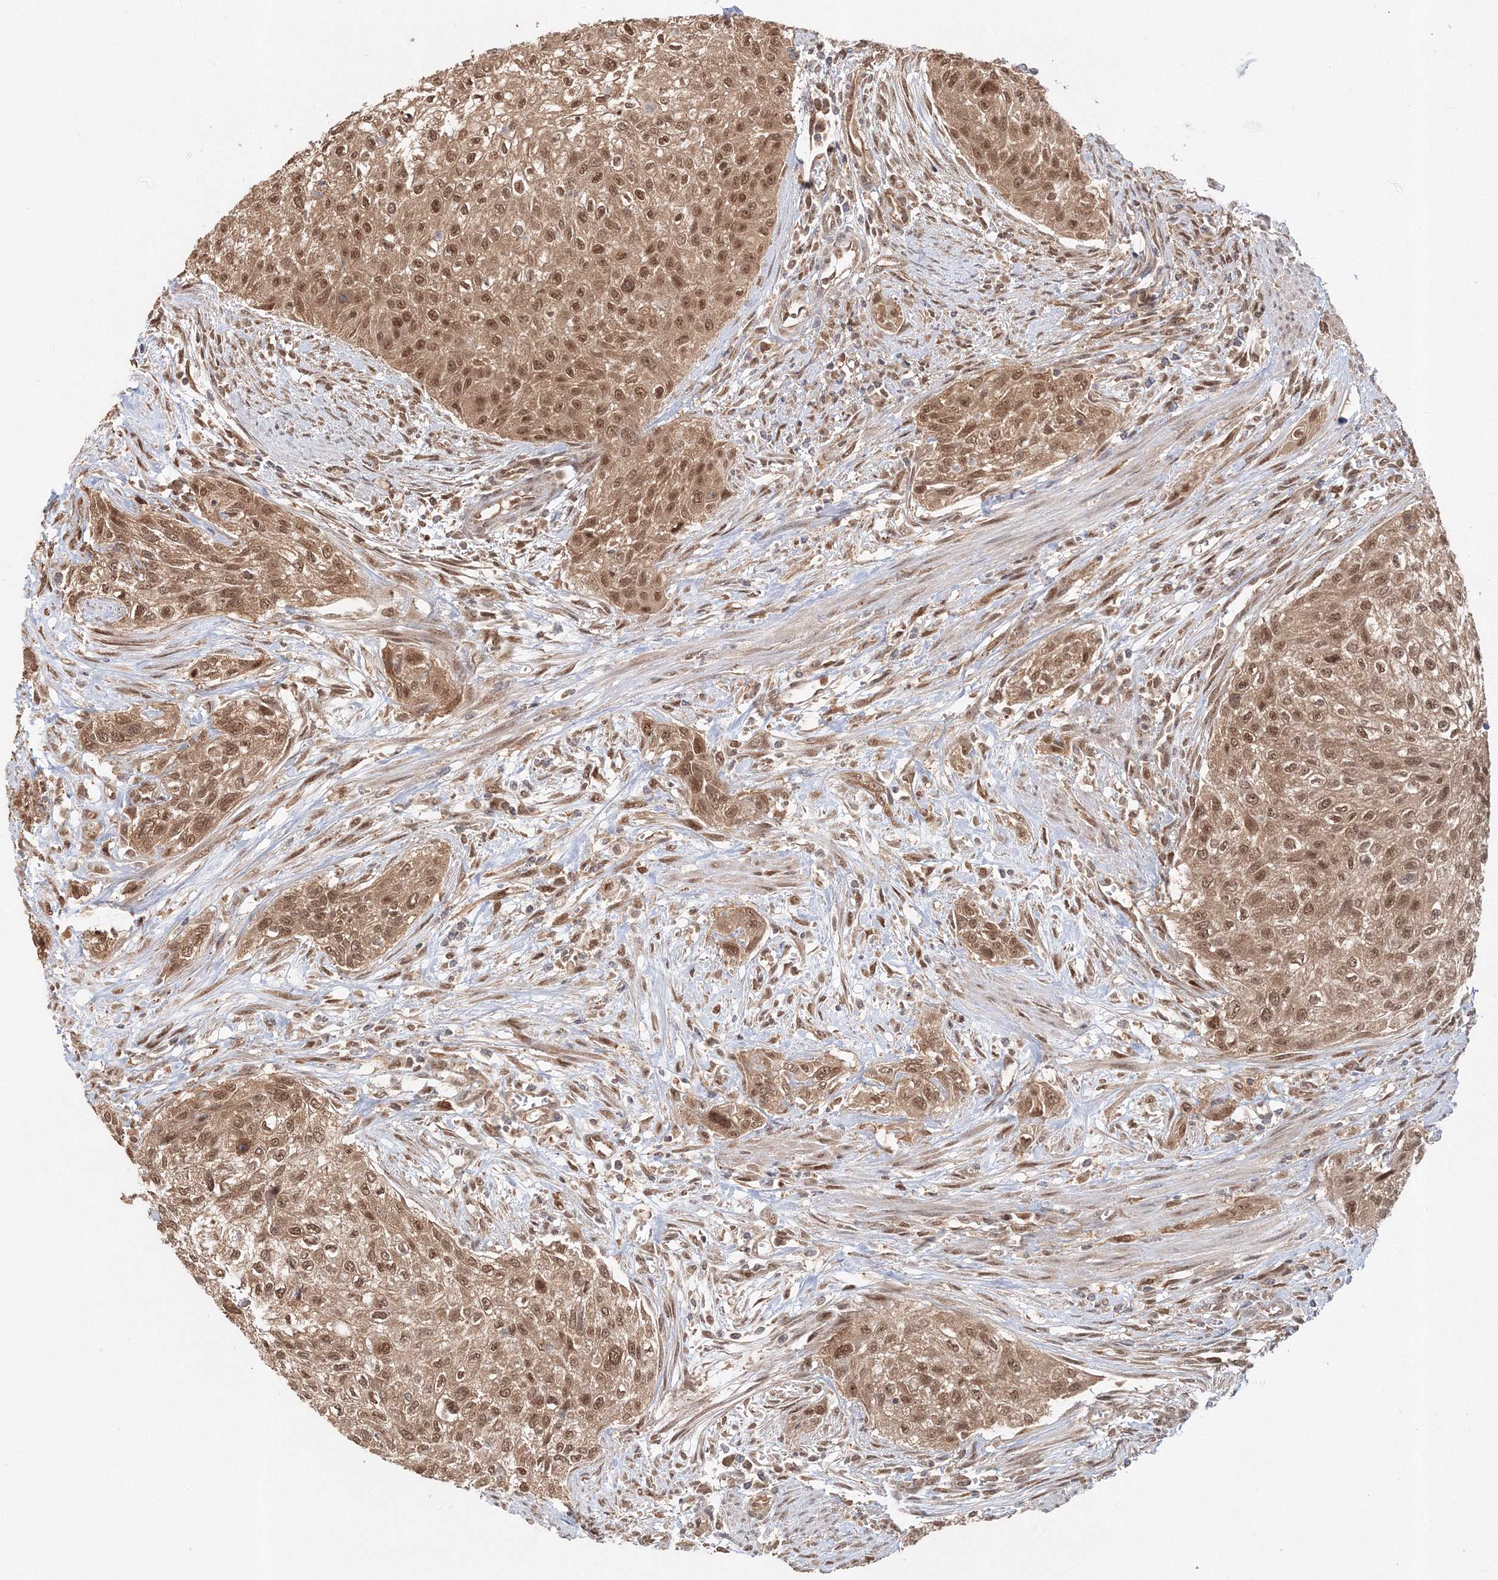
{"staining": {"intensity": "moderate", "quantity": ">75%", "location": "cytoplasmic/membranous,nuclear"}, "tissue": "urothelial cancer", "cell_type": "Tumor cells", "image_type": "cancer", "snomed": [{"axis": "morphology", "description": "Urothelial carcinoma, High grade"}, {"axis": "topography", "description": "Urinary bladder"}], "caption": "The image reveals staining of urothelial cancer, revealing moderate cytoplasmic/membranous and nuclear protein staining (brown color) within tumor cells. The staining was performed using DAB to visualize the protein expression in brown, while the nuclei were stained in blue with hematoxylin (Magnification: 20x).", "gene": "PSMD6", "patient": {"sex": "male", "age": 35}}